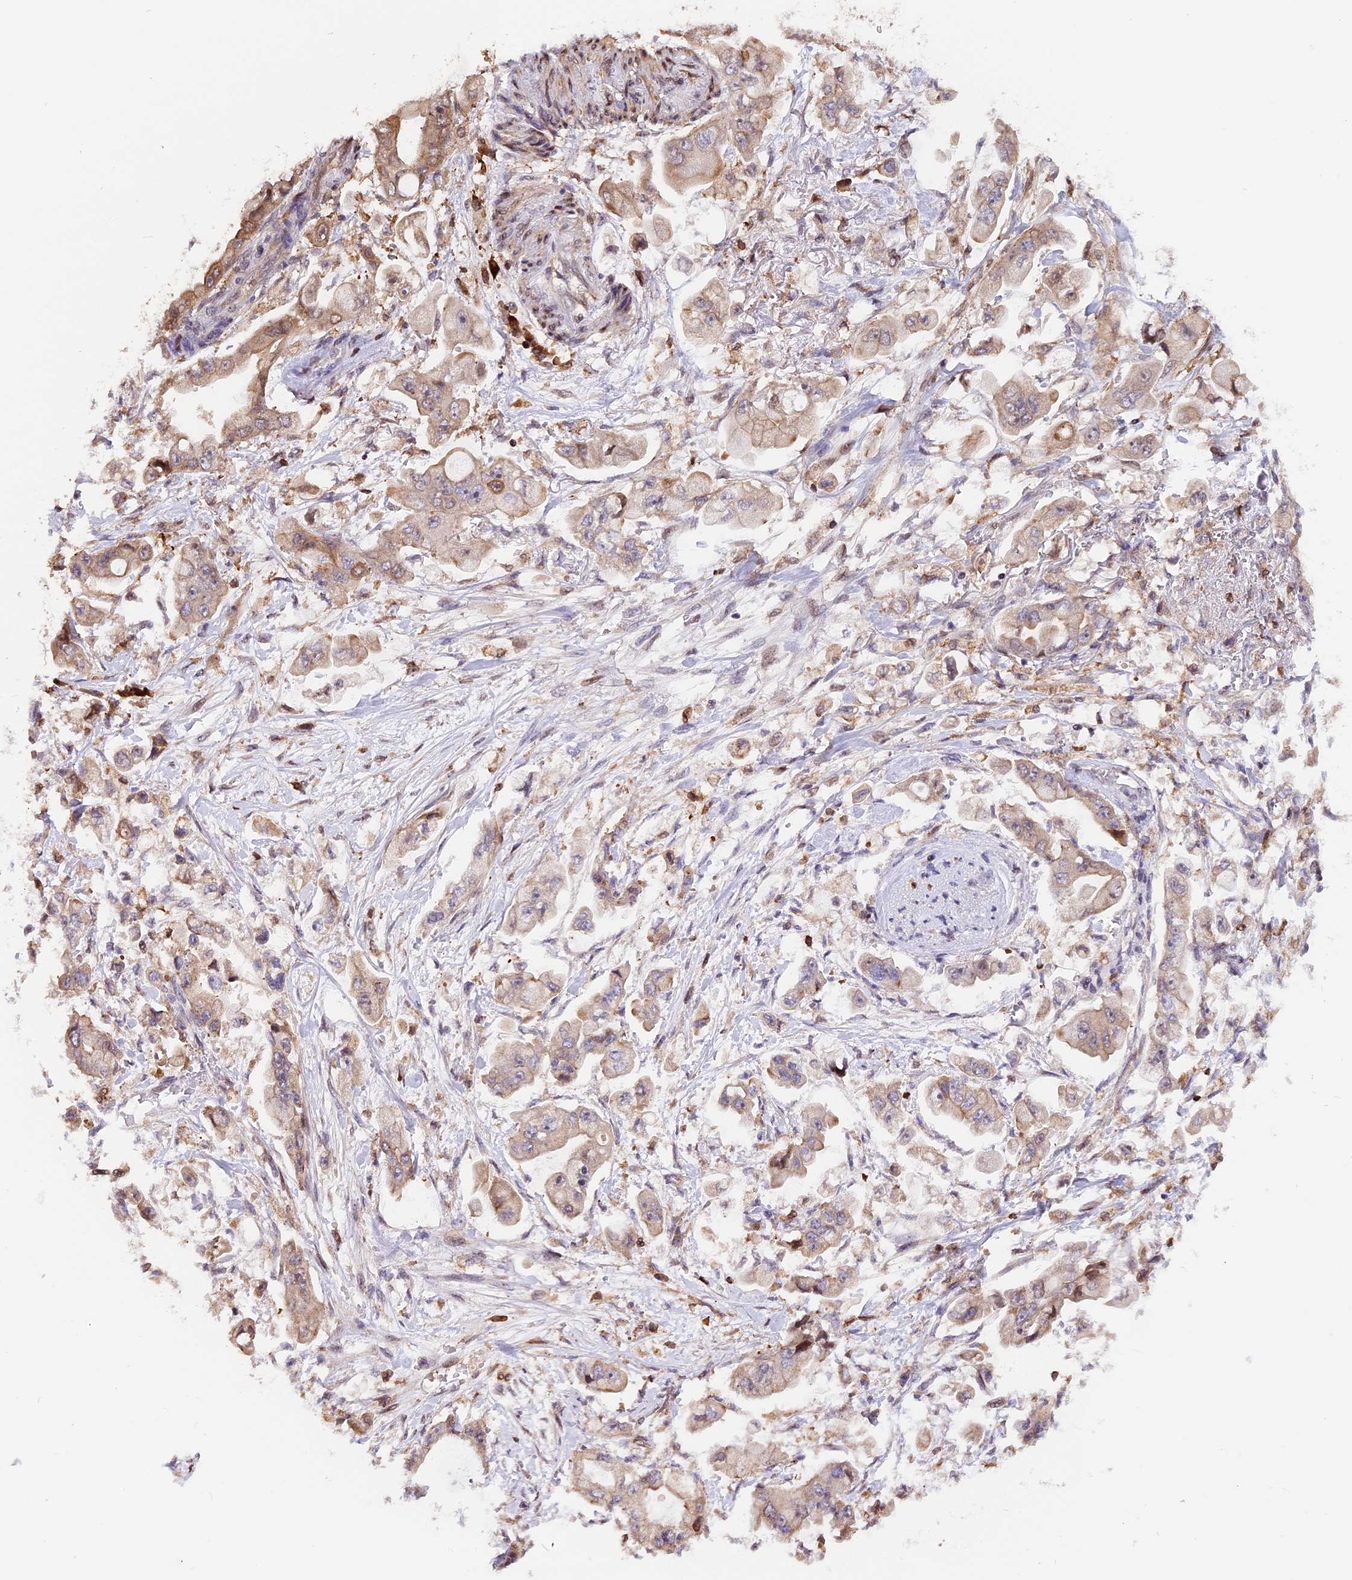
{"staining": {"intensity": "weak", "quantity": "25%-75%", "location": "cytoplasmic/membranous"}, "tissue": "stomach cancer", "cell_type": "Tumor cells", "image_type": "cancer", "snomed": [{"axis": "morphology", "description": "Adenocarcinoma, NOS"}, {"axis": "topography", "description": "Stomach"}], "caption": "Human stomach cancer (adenocarcinoma) stained for a protein (brown) reveals weak cytoplasmic/membranous positive positivity in approximately 25%-75% of tumor cells.", "gene": "HERPUD1", "patient": {"sex": "male", "age": 62}}